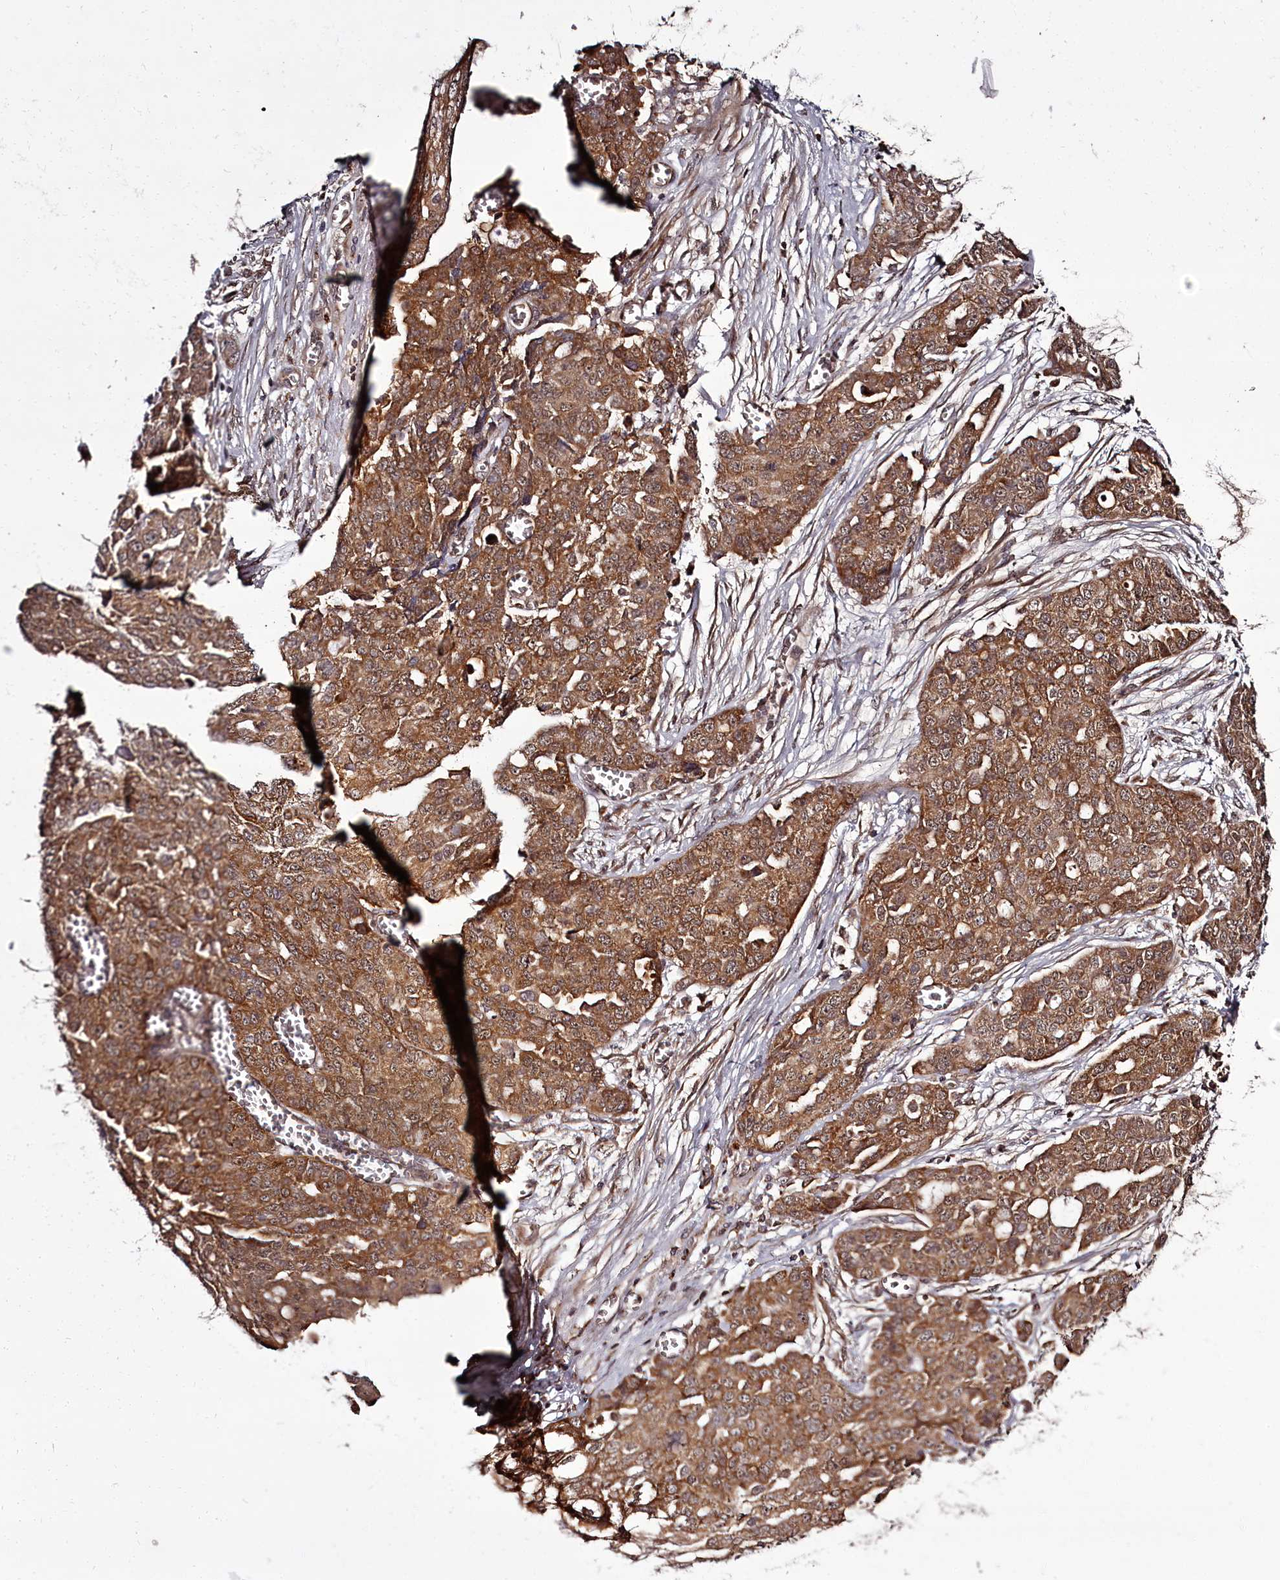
{"staining": {"intensity": "moderate", "quantity": ">75%", "location": "cytoplasmic/membranous"}, "tissue": "ovarian cancer", "cell_type": "Tumor cells", "image_type": "cancer", "snomed": [{"axis": "morphology", "description": "Cystadenocarcinoma, serous, NOS"}, {"axis": "topography", "description": "Soft tissue"}, {"axis": "topography", "description": "Ovary"}], "caption": "A micrograph showing moderate cytoplasmic/membranous expression in approximately >75% of tumor cells in ovarian serous cystadenocarcinoma, as visualized by brown immunohistochemical staining.", "gene": "PCBP2", "patient": {"sex": "female", "age": 57}}